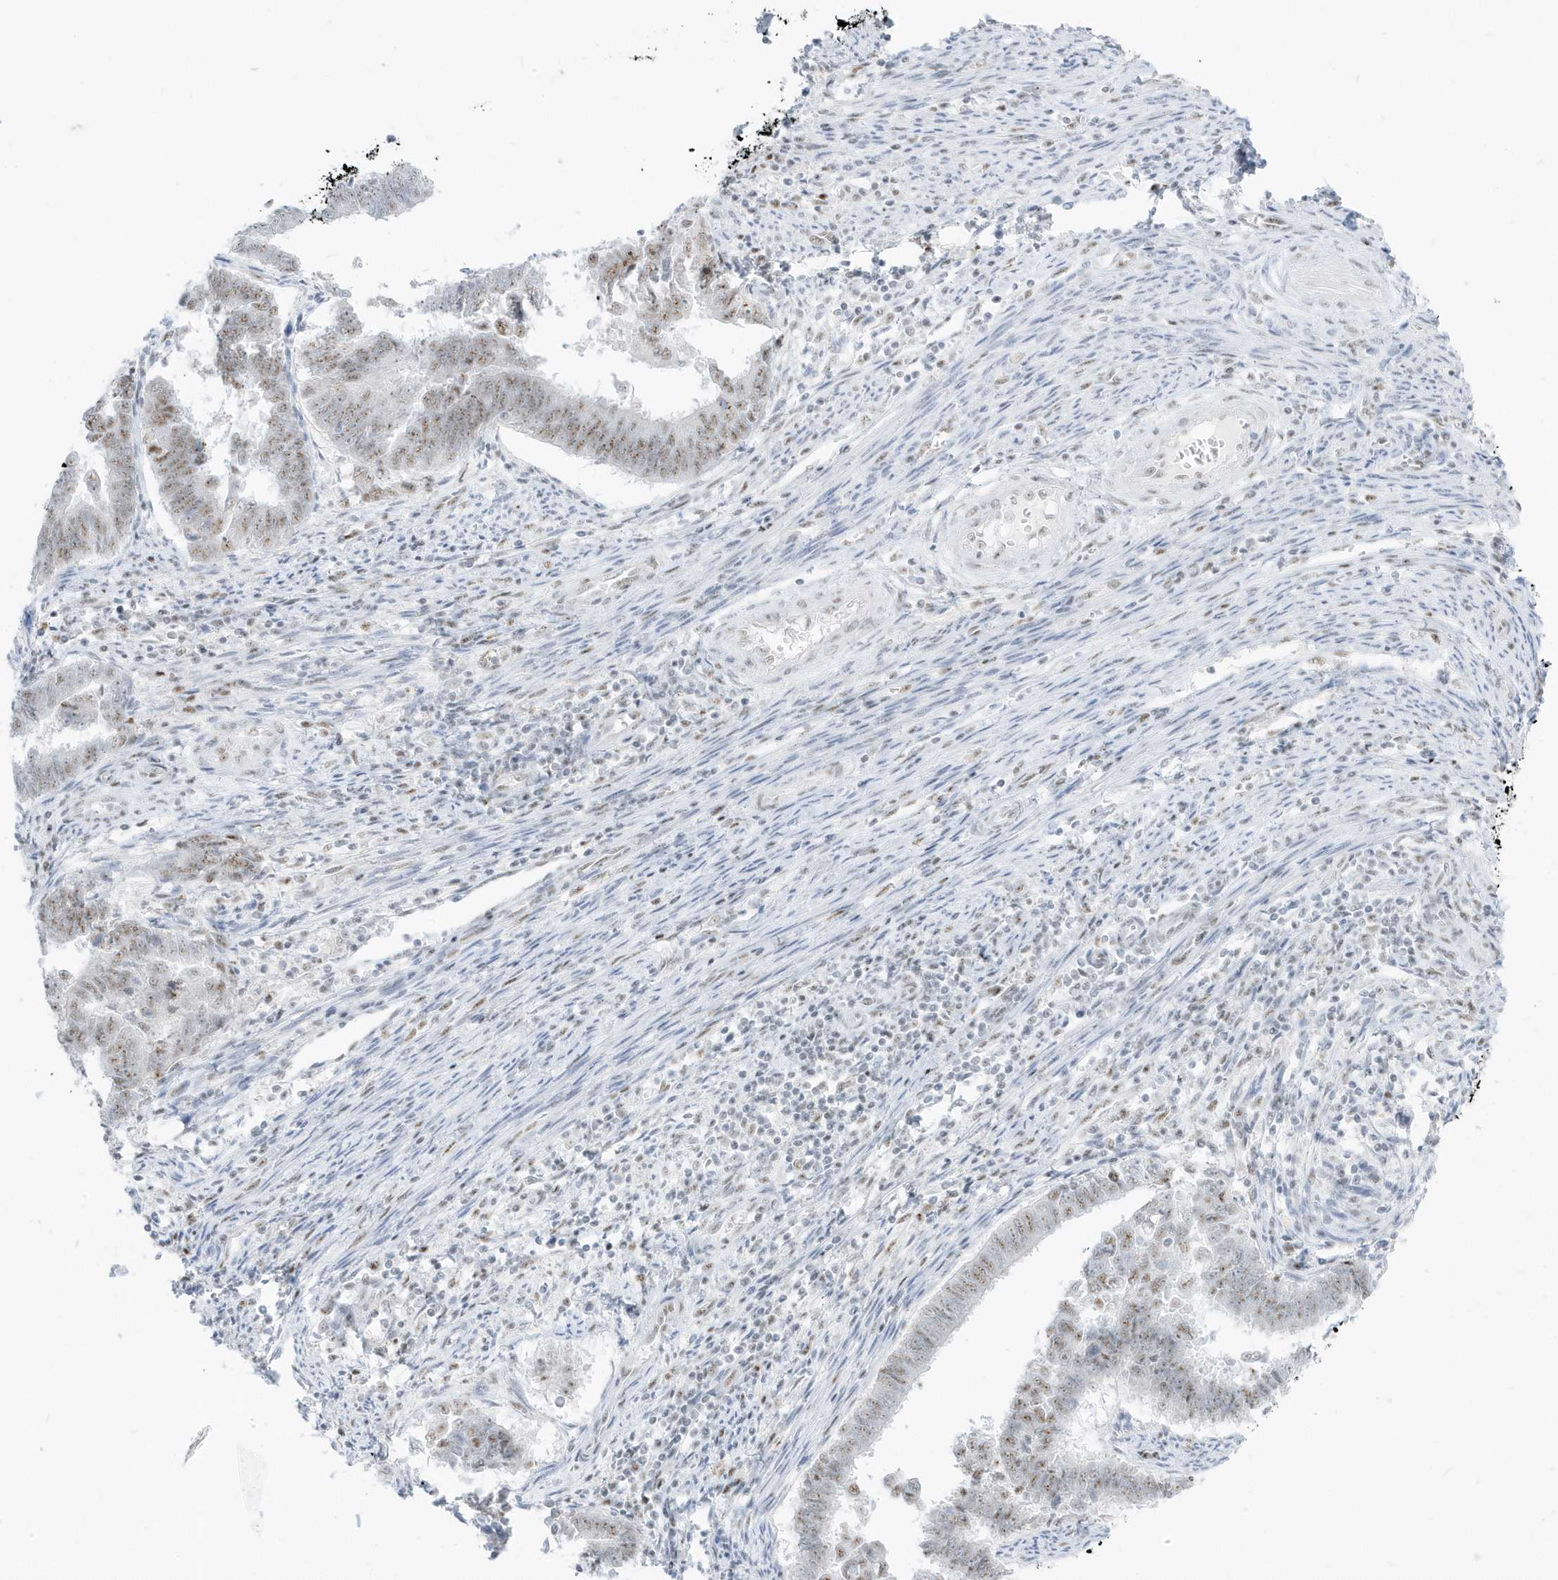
{"staining": {"intensity": "weak", "quantity": ">75%", "location": "nuclear"}, "tissue": "endometrial cancer", "cell_type": "Tumor cells", "image_type": "cancer", "snomed": [{"axis": "morphology", "description": "Adenocarcinoma, NOS"}, {"axis": "topography", "description": "Endometrium"}], "caption": "Immunohistochemical staining of human endometrial adenocarcinoma displays weak nuclear protein positivity in approximately >75% of tumor cells.", "gene": "PLEKHN1", "patient": {"sex": "female", "age": 75}}